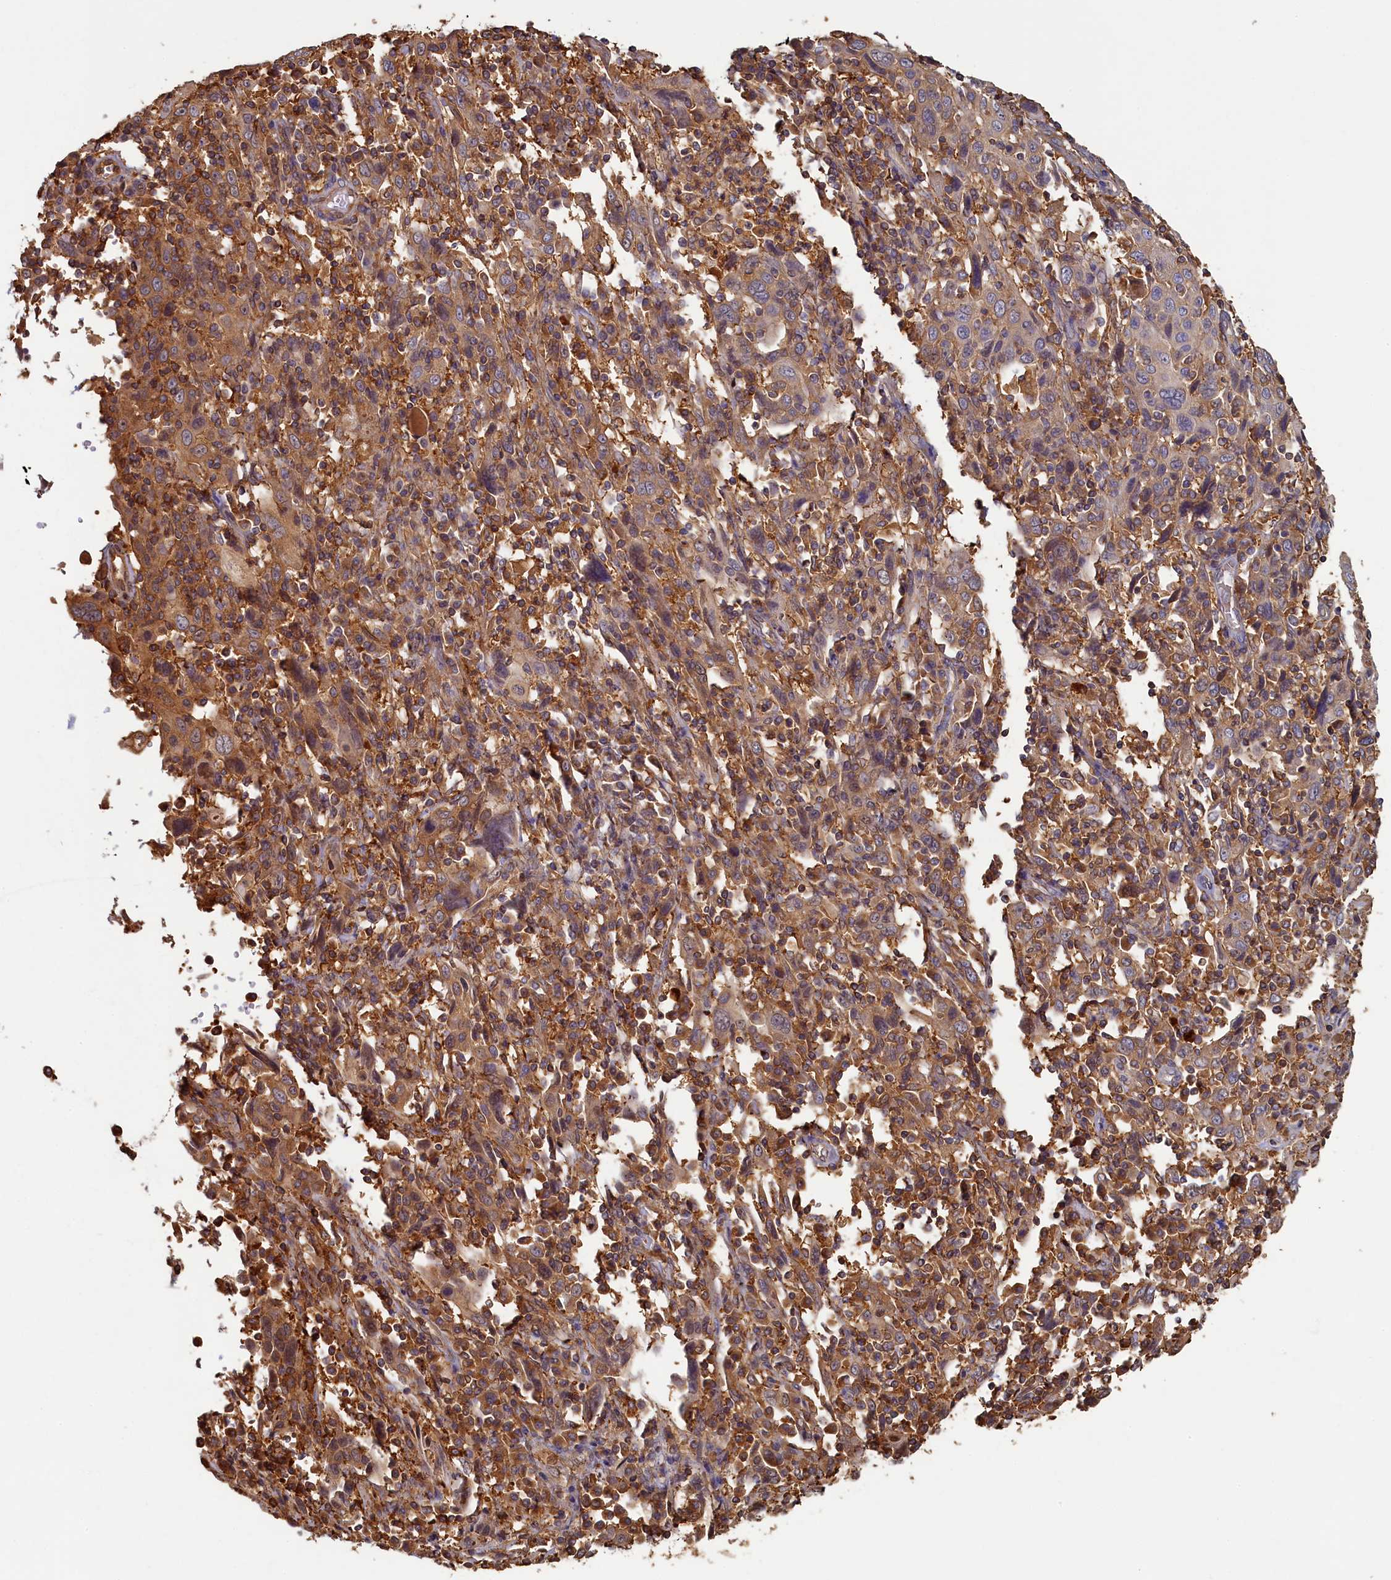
{"staining": {"intensity": "moderate", "quantity": ">75%", "location": "cytoplasmic/membranous"}, "tissue": "cervical cancer", "cell_type": "Tumor cells", "image_type": "cancer", "snomed": [{"axis": "morphology", "description": "Squamous cell carcinoma, NOS"}, {"axis": "topography", "description": "Cervix"}], "caption": "DAB immunohistochemical staining of cervical cancer (squamous cell carcinoma) displays moderate cytoplasmic/membranous protein positivity in approximately >75% of tumor cells.", "gene": "TIMM8B", "patient": {"sex": "female", "age": 46}}